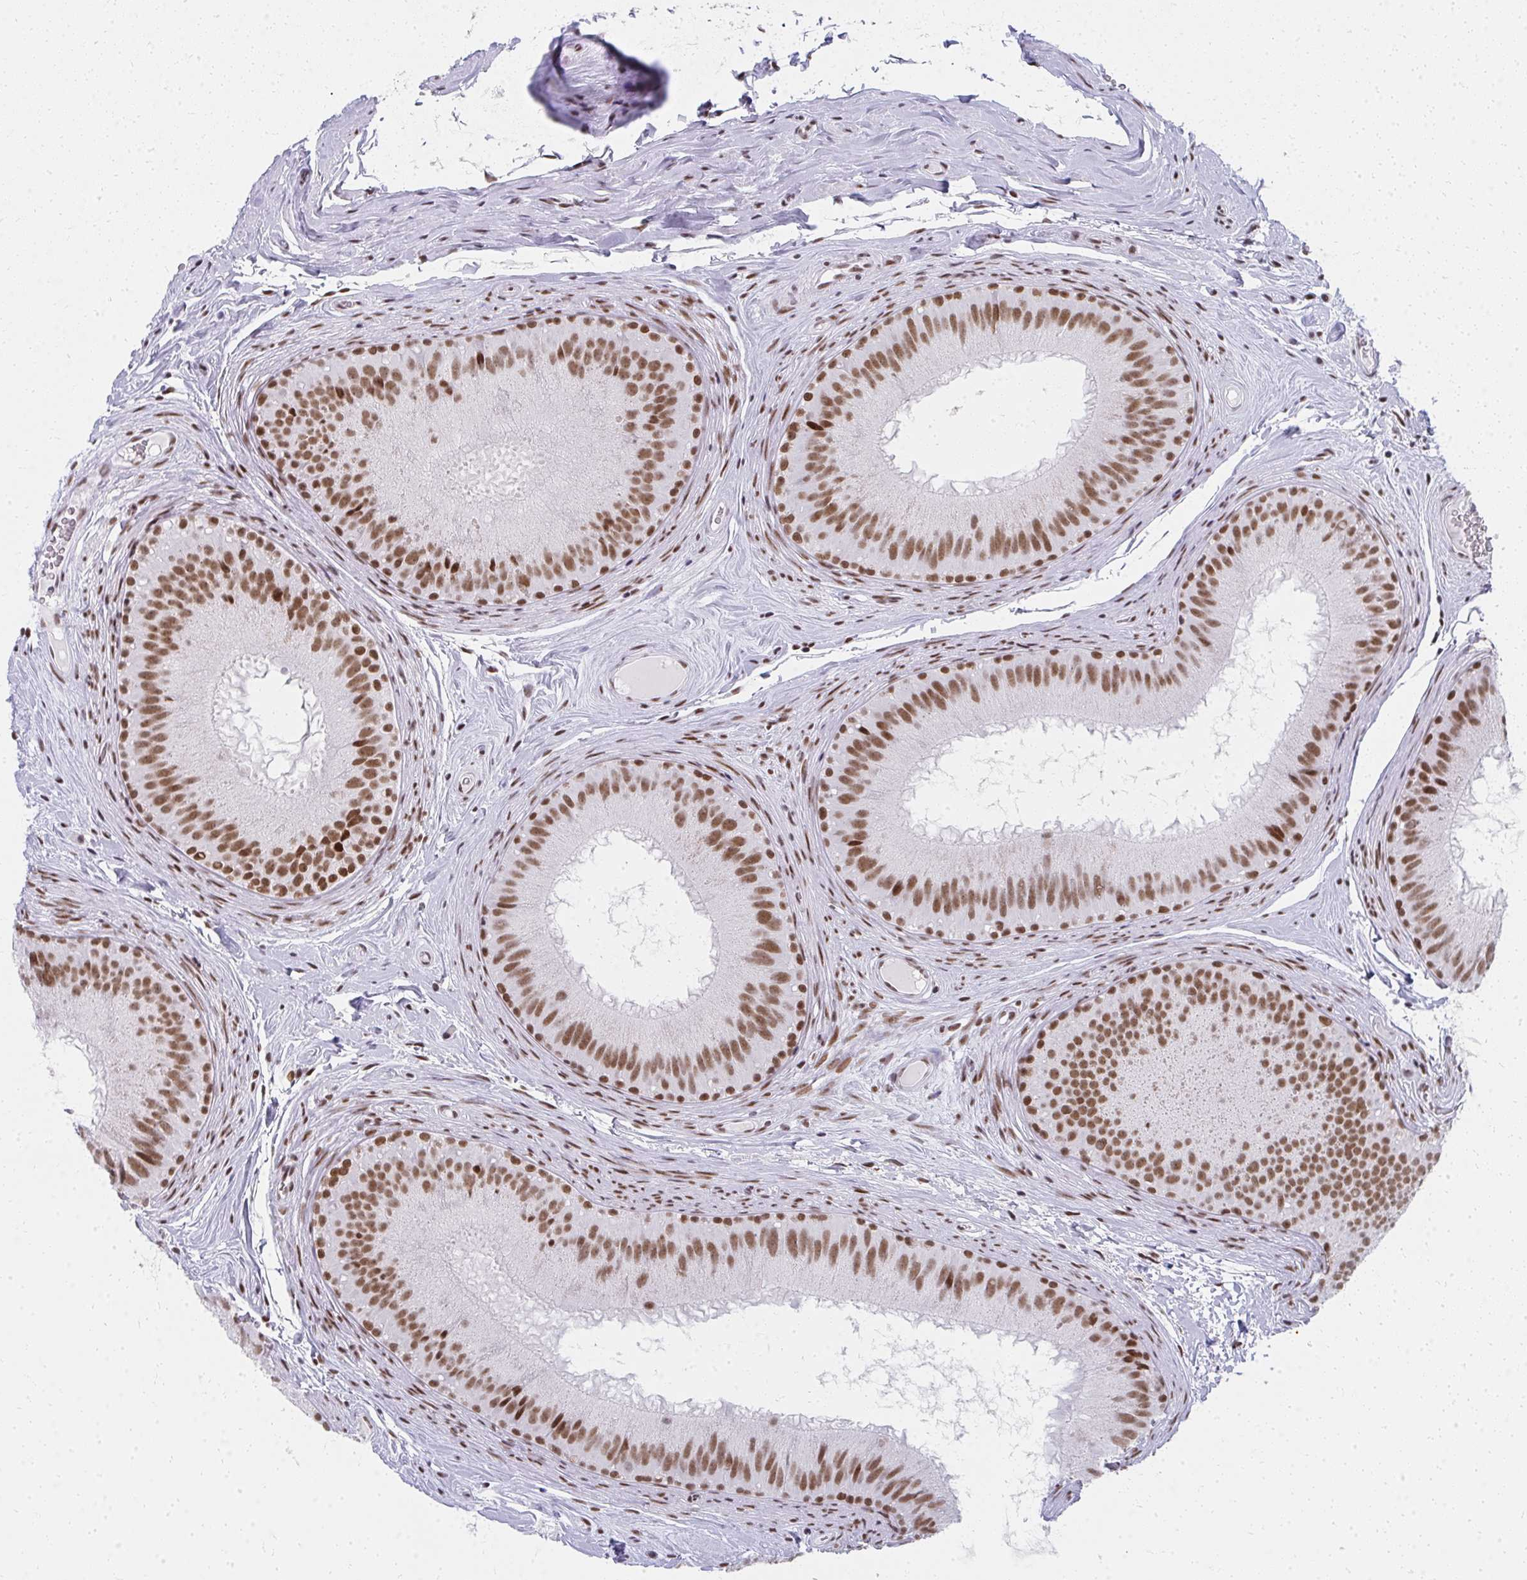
{"staining": {"intensity": "moderate", "quantity": ">75%", "location": "nuclear"}, "tissue": "epididymis", "cell_type": "Glandular cells", "image_type": "normal", "snomed": [{"axis": "morphology", "description": "Normal tissue, NOS"}, {"axis": "topography", "description": "Epididymis"}], "caption": "Immunohistochemistry of unremarkable human epididymis displays medium levels of moderate nuclear positivity in approximately >75% of glandular cells.", "gene": "CREBBP", "patient": {"sex": "male", "age": 44}}